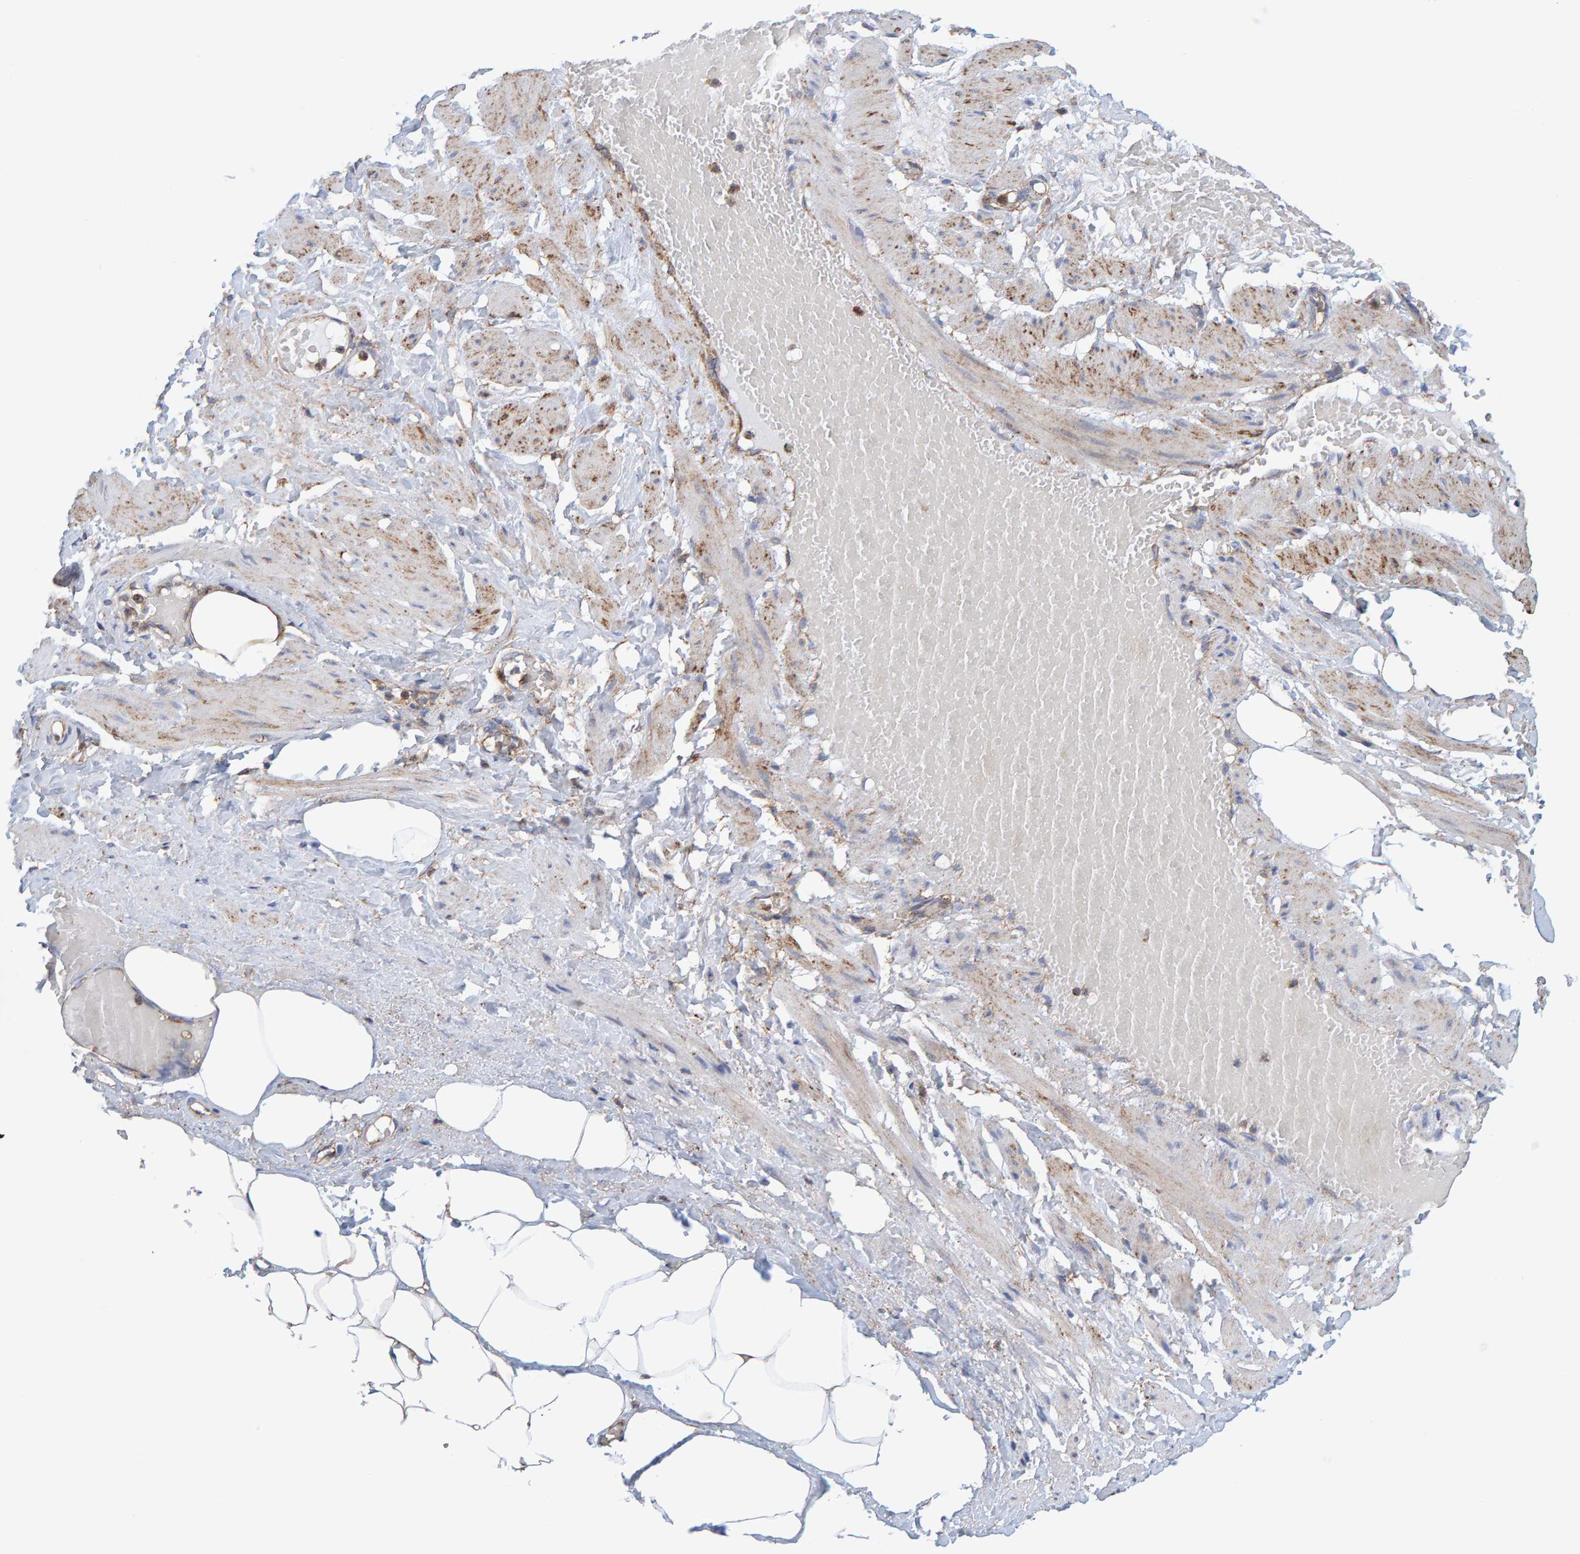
{"staining": {"intensity": "strong", "quantity": ">75%", "location": "cytoplasmic/membranous"}, "tissue": "adipose tissue", "cell_type": "Adipocytes", "image_type": "normal", "snomed": [{"axis": "morphology", "description": "Normal tissue, NOS"}, {"axis": "topography", "description": "Soft tissue"}, {"axis": "topography", "description": "Vascular tissue"}], "caption": "Protein expression analysis of normal adipose tissue shows strong cytoplasmic/membranous positivity in approximately >75% of adipocytes.", "gene": "MVP", "patient": {"sex": "female", "age": 35}}